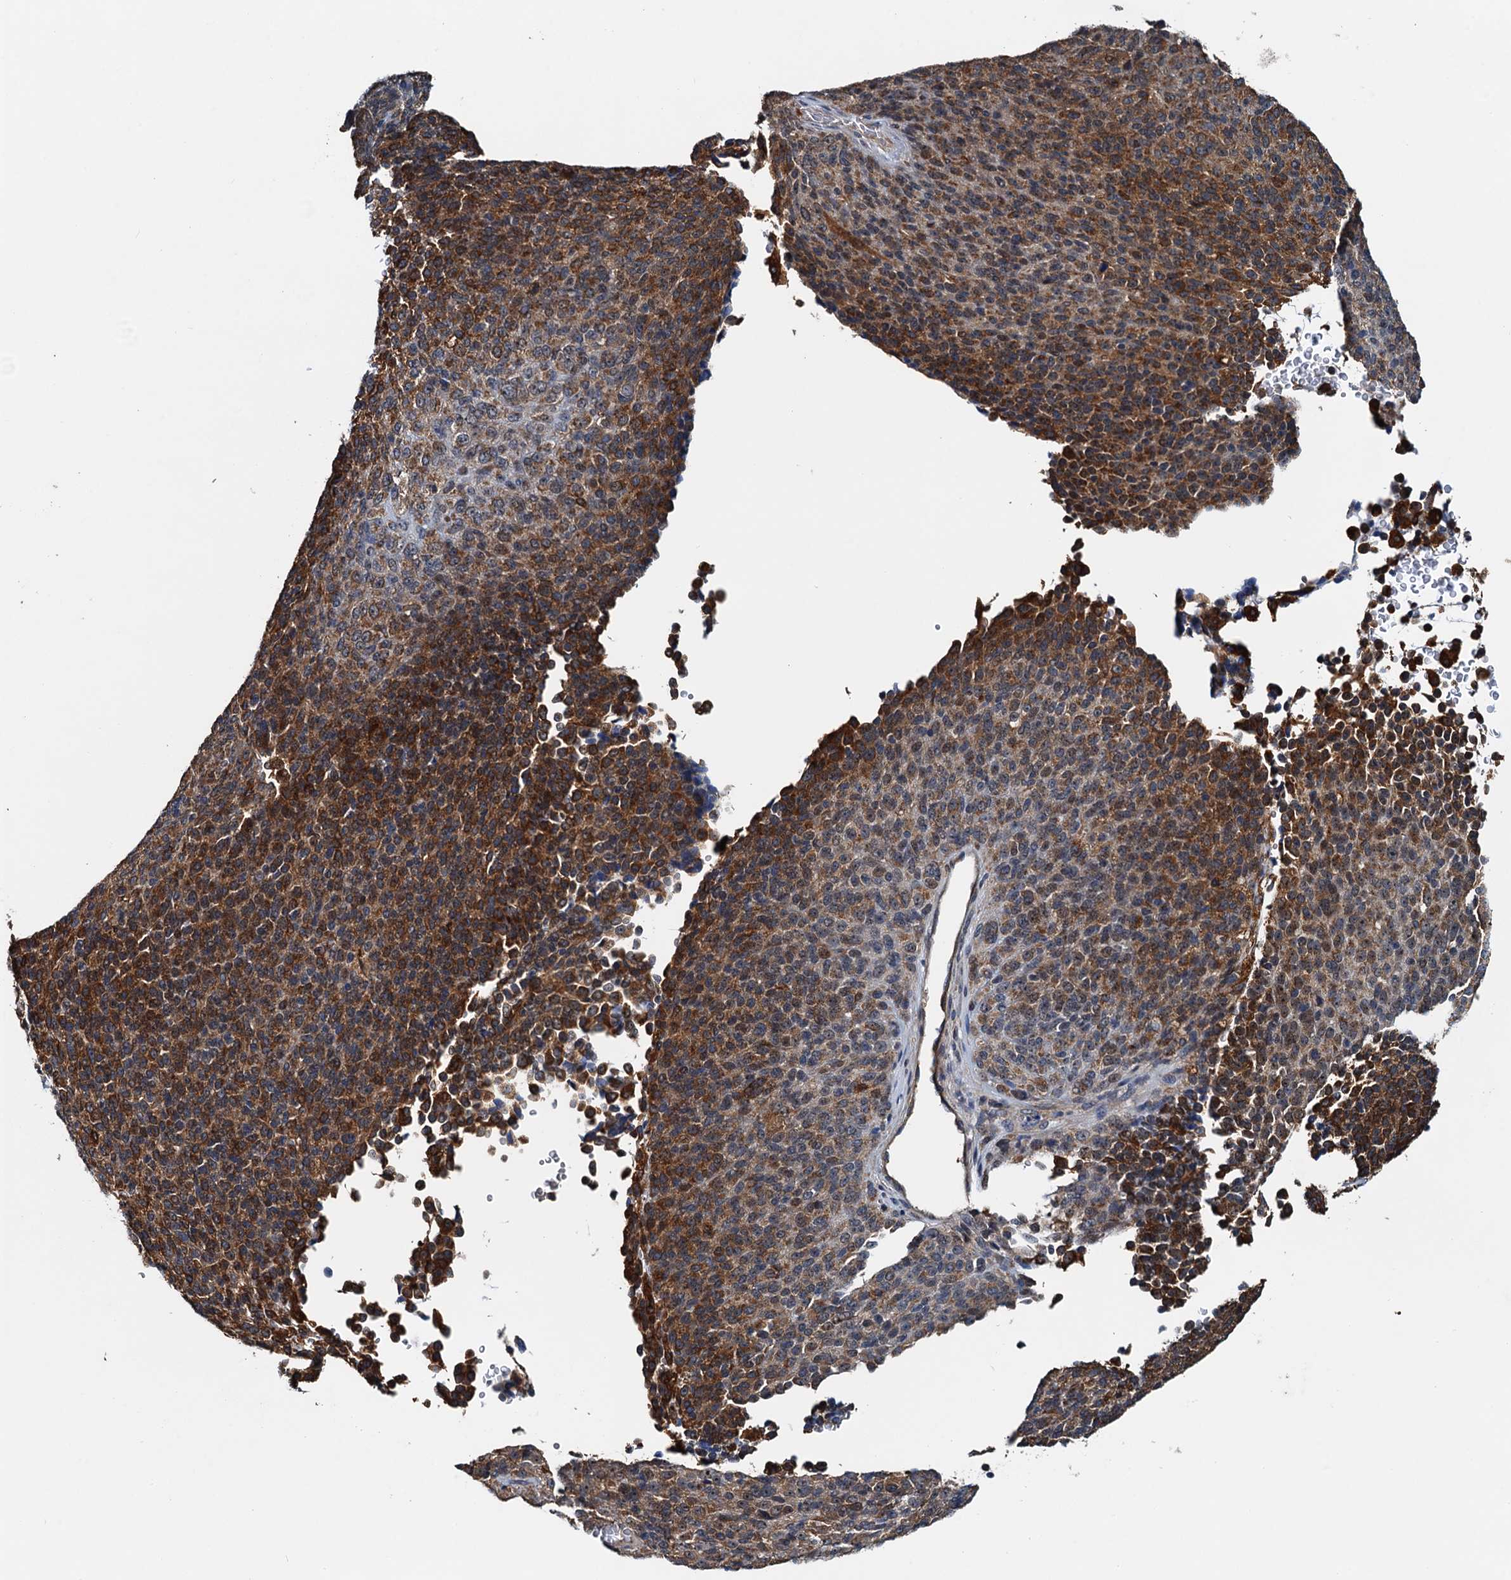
{"staining": {"intensity": "strong", "quantity": ">75%", "location": "cytoplasmic/membranous"}, "tissue": "melanoma", "cell_type": "Tumor cells", "image_type": "cancer", "snomed": [{"axis": "morphology", "description": "Malignant melanoma, Metastatic site"}, {"axis": "topography", "description": "Brain"}], "caption": "About >75% of tumor cells in human melanoma demonstrate strong cytoplasmic/membranous protein positivity as visualized by brown immunohistochemical staining.", "gene": "USP6NL", "patient": {"sex": "female", "age": 56}}